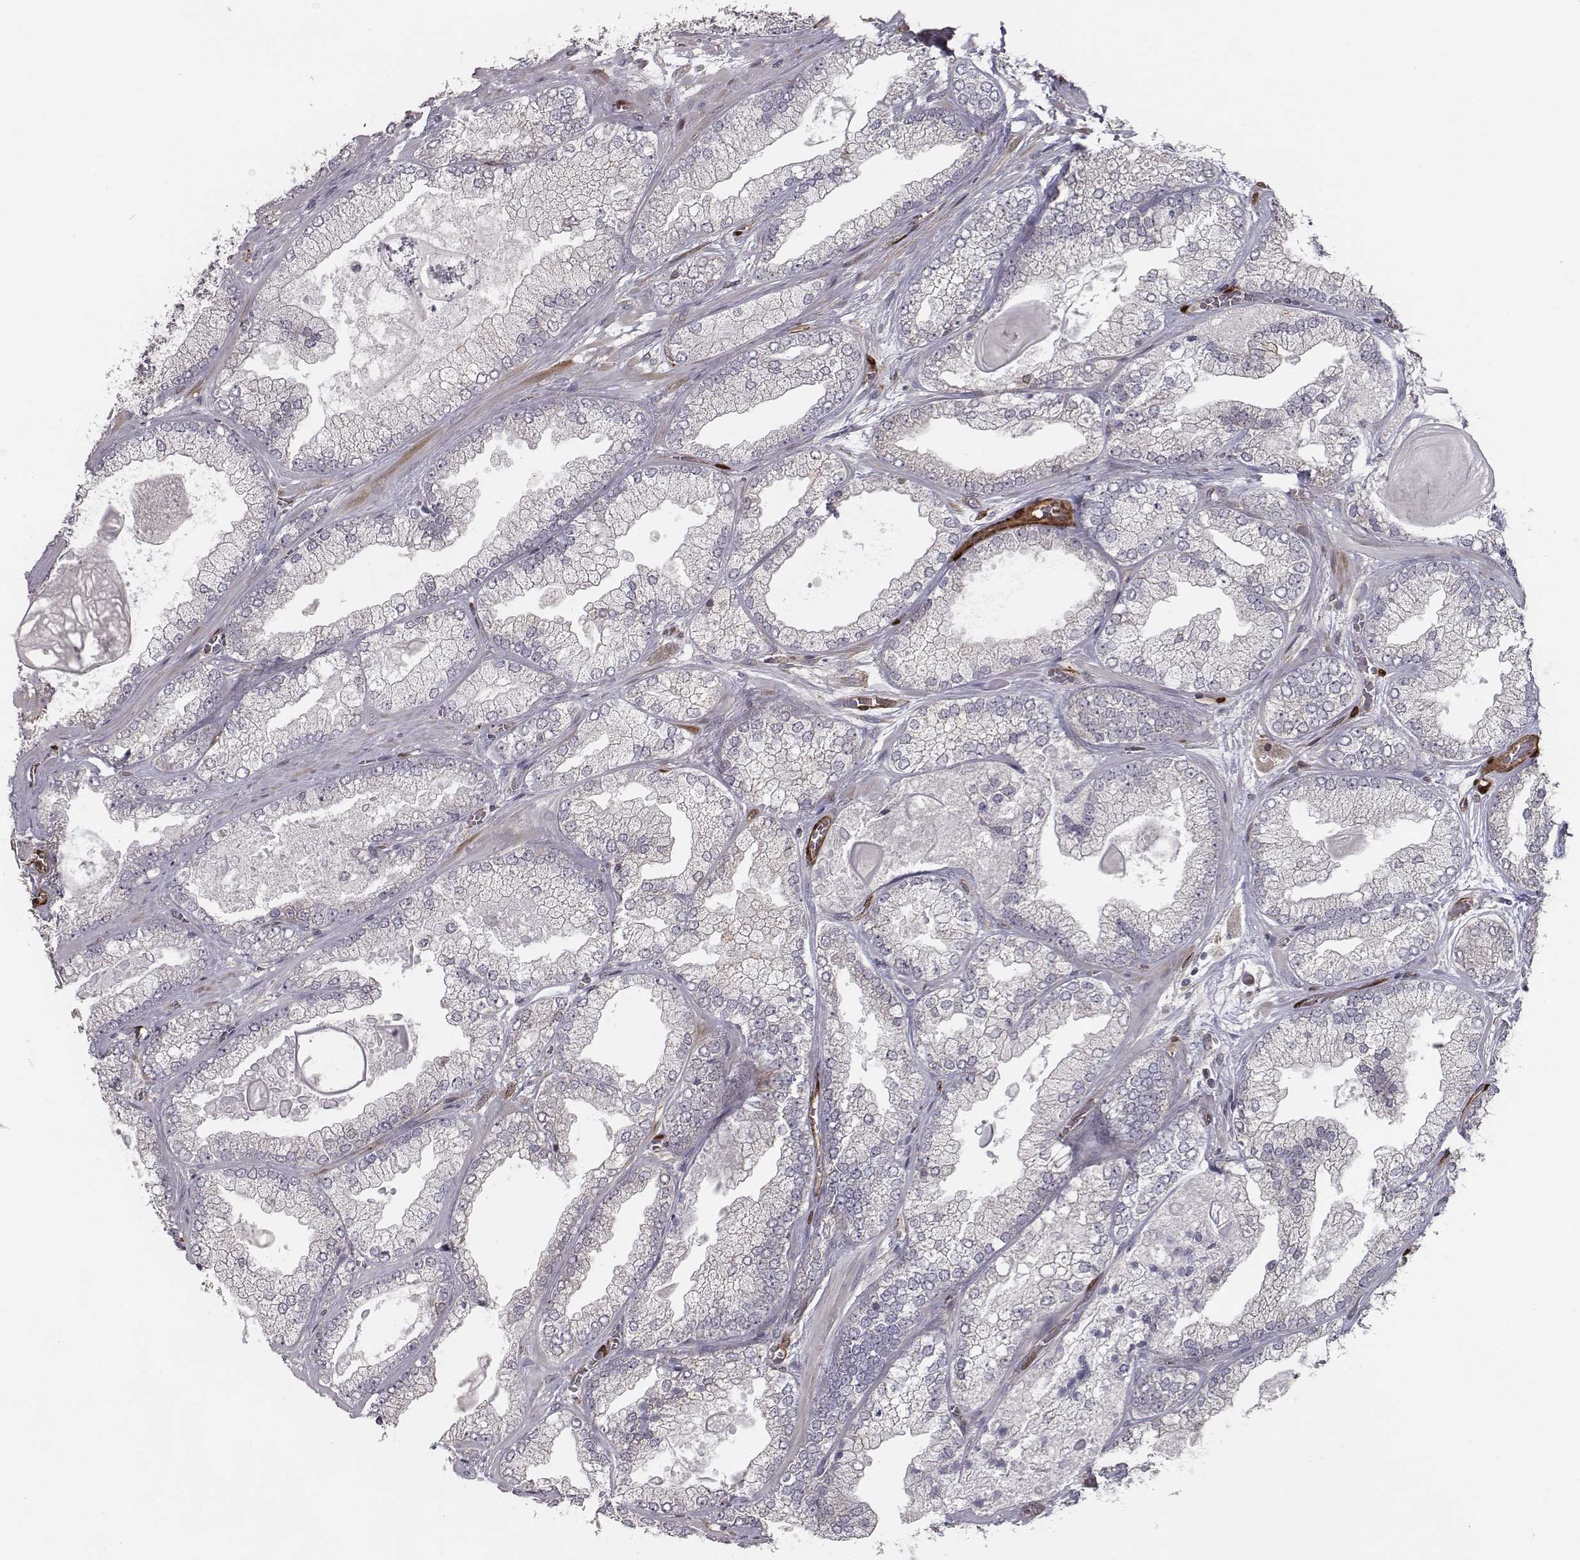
{"staining": {"intensity": "negative", "quantity": "none", "location": "none"}, "tissue": "prostate cancer", "cell_type": "Tumor cells", "image_type": "cancer", "snomed": [{"axis": "morphology", "description": "Adenocarcinoma, Low grade"}, {"axis": "topography", "description": "Prostate"}], "caption": "Immunohistochemistry (IHC) of human prostate adenocarcinoma (low-grade) shows no expression in tumor cells. Brightfield microscopy of immunohistochemistry (IHC) stained with DAB (brown) and hematoxylin (blue), captured at high magnification.", "gene": "ISYNA1", "patient": {"sex": "male", "age": 57}}